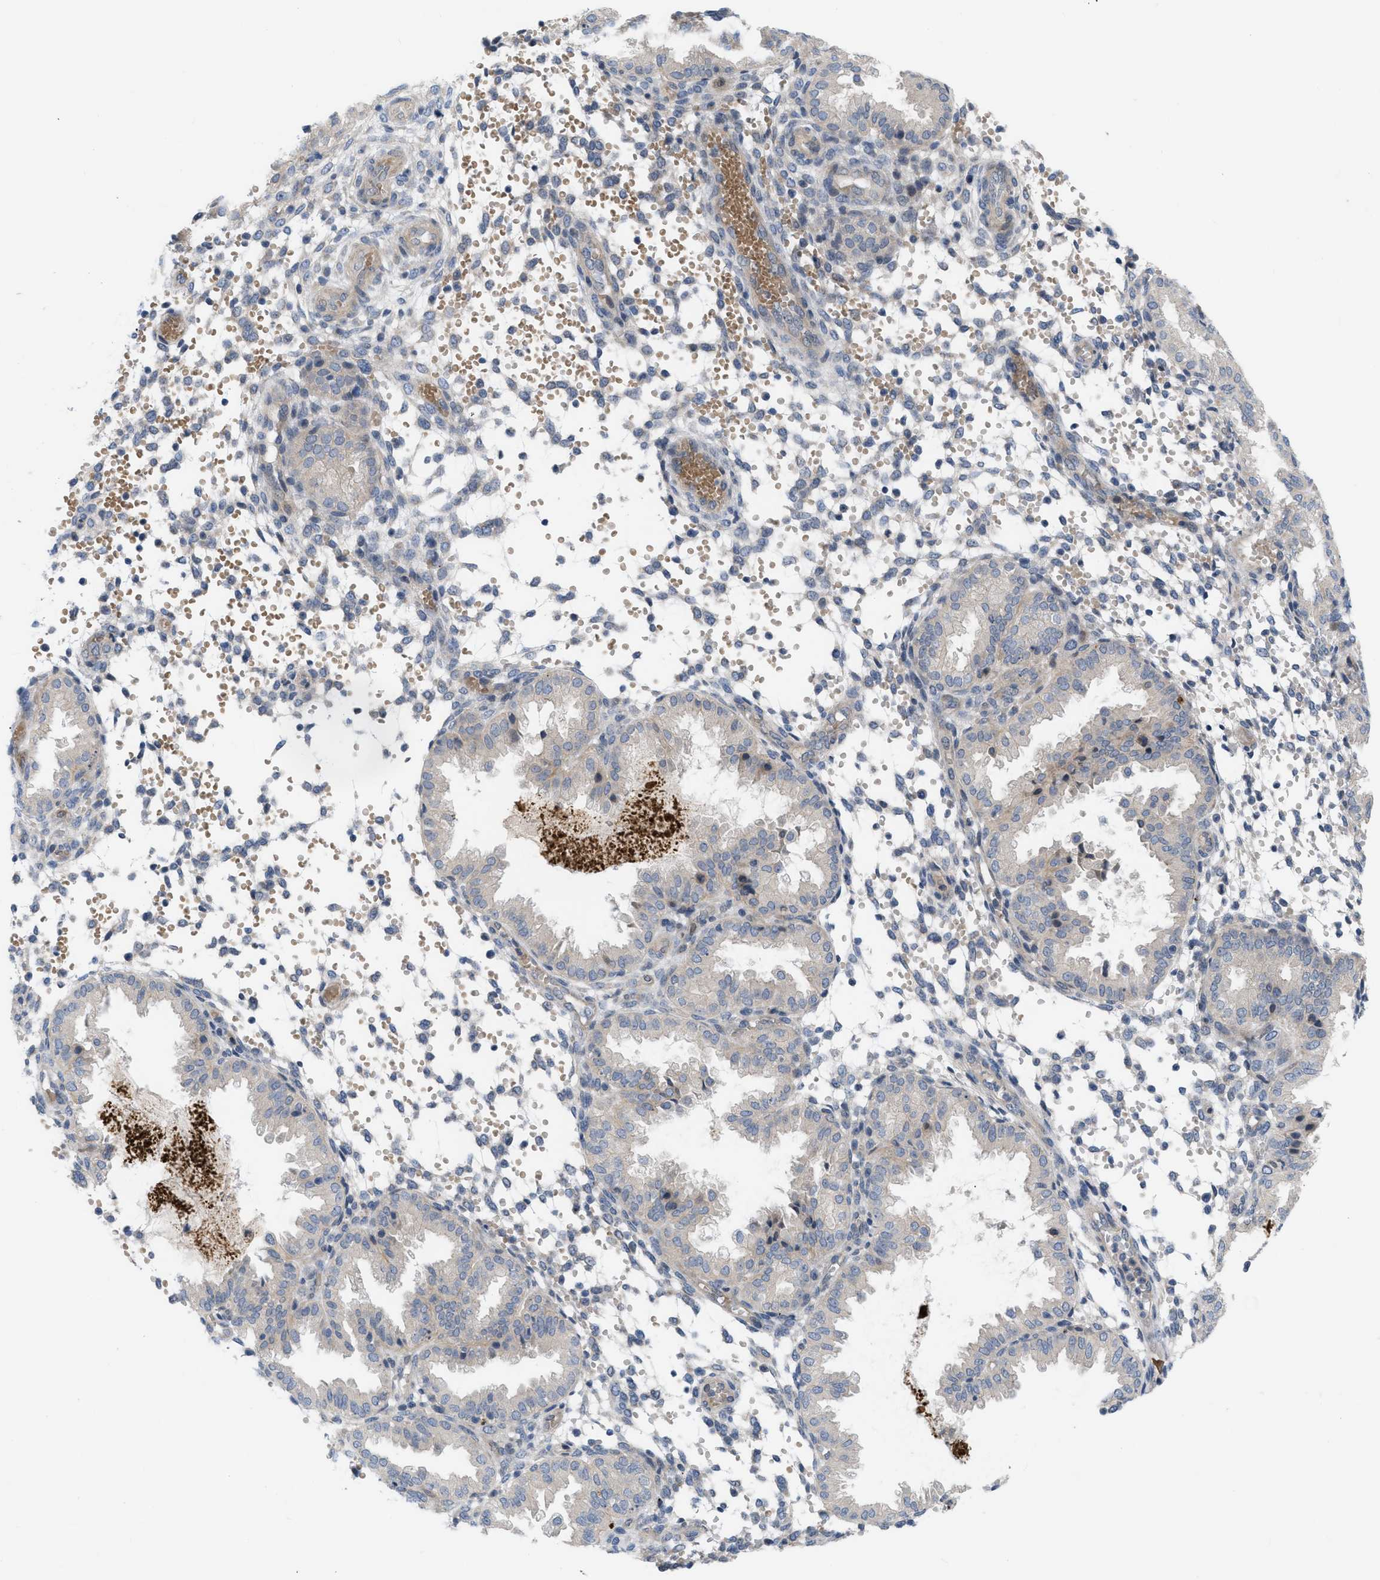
{"staining": {"intensity": "negative", "quantity": "none", "location": "none"}, "tissue": "endometrium", "cell_type": "Cells in endometrial stroma", "image_type": "normal", "snomed": [{"axis": "morphology", "description": "Normal tissue, NOS"}, {"axis": "topography", "description": "Endometrium"}], "caption": "This image is of benign endometrium stained with immunohistochemistry (IHC) to label a protein in brown with the nuclei are counter-stained blue. There is no expression in cells in endometrial stroma. (DAB (3,3'-diaminobenzidine) immunohistochemistry (IHC) with hematoxylin counter stain).", "gene": "NDEL1", "patient": {"sex": "female", "age": 33}}